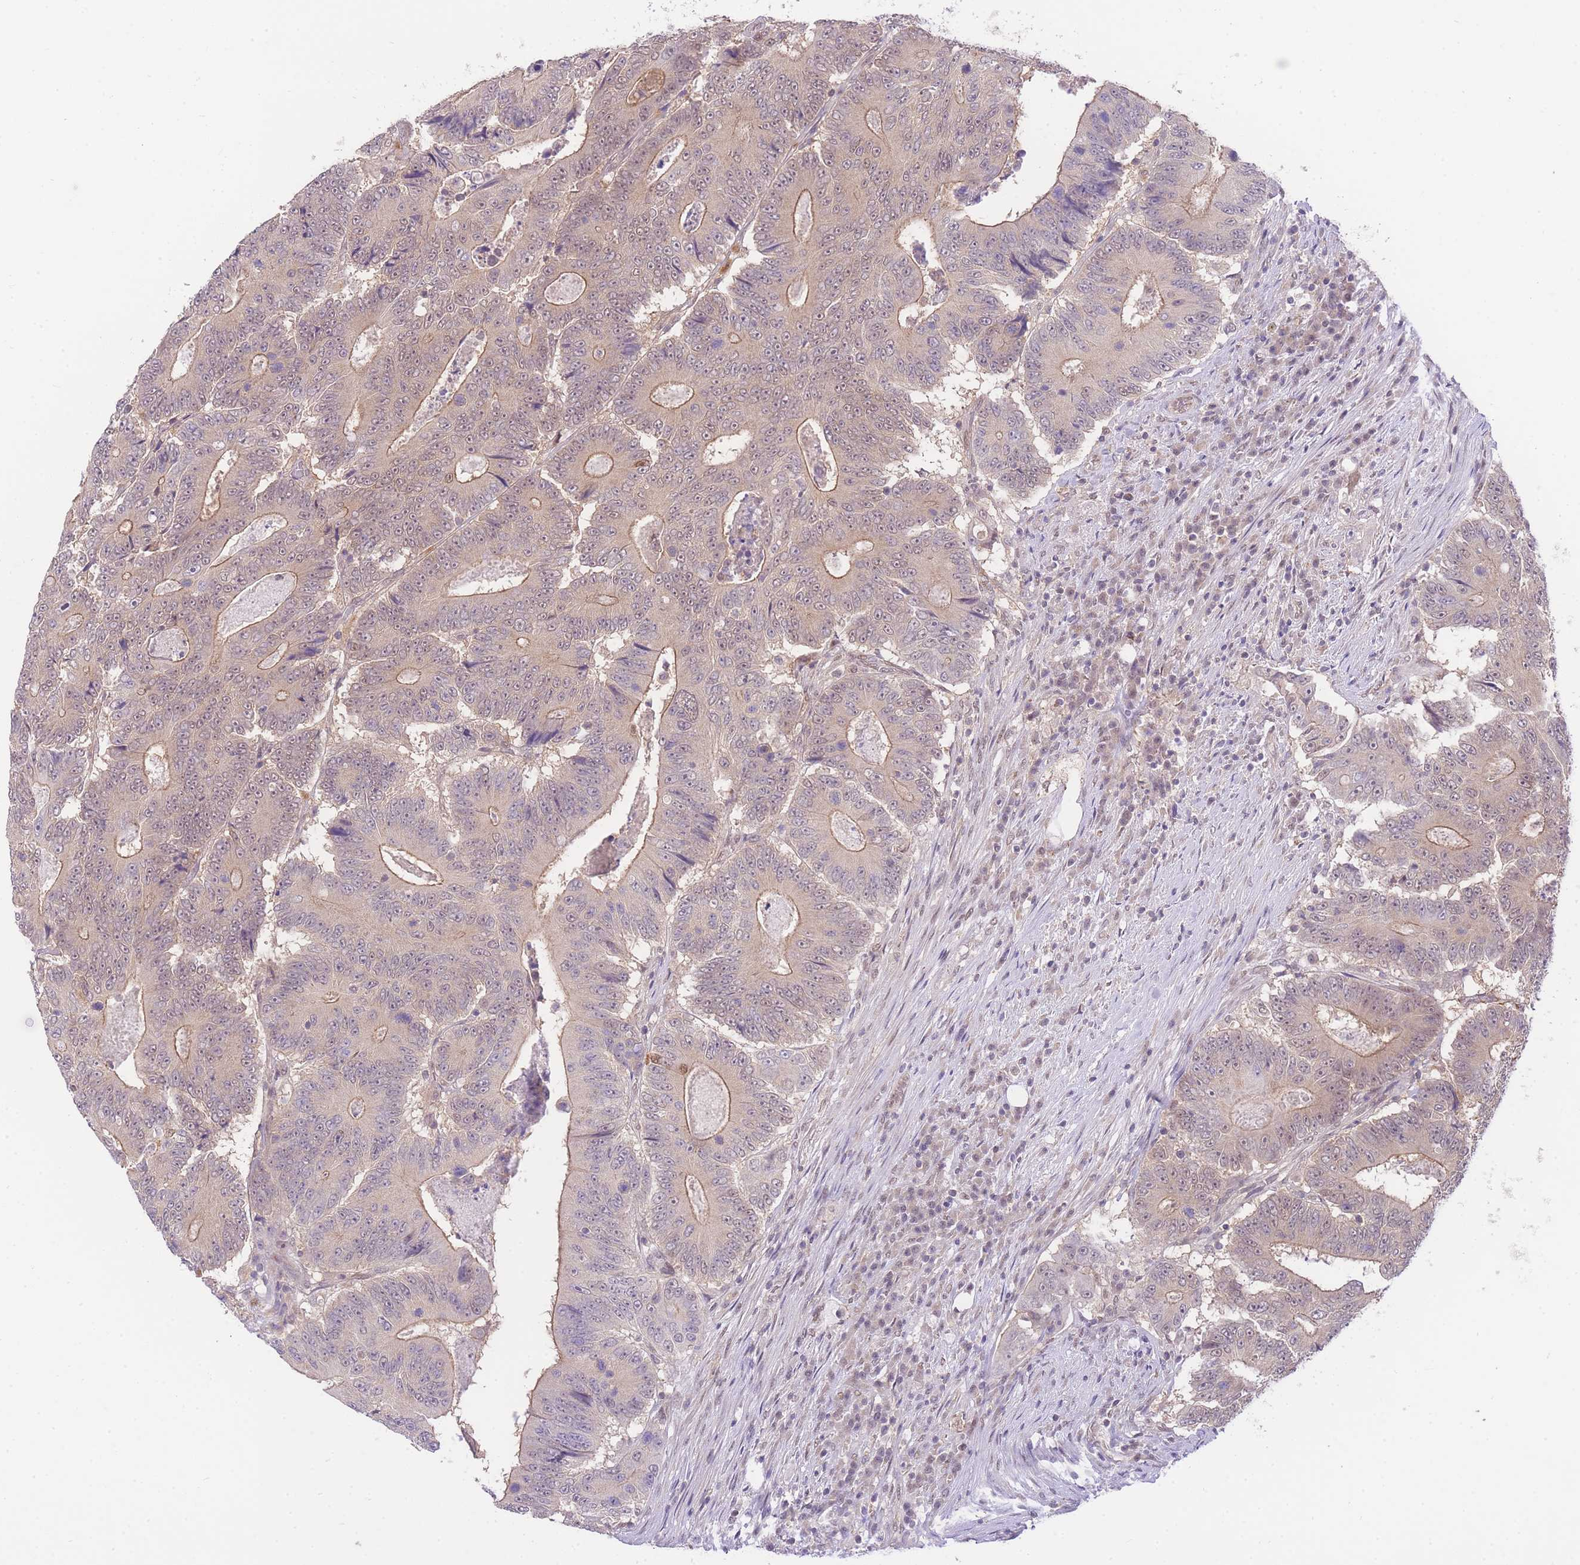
{"staining": {"intensity": "moderate", "quantity": "<25%", "location": "cytoplasmic/membranous"}, "tissue": "colorectal cancer", "cell_type": "Tumor cells", "image_type": "cancer", "snomed": [{"axis": "morphology", "description": "Adenocarcinoma, NOS"}, {"axis": "topography", "description": "Colon"}], "caption": "Colorectal cancer stained with immunohistochemistry displays moderate cytoplasmic/membranous positivity in about <25% of tumor cells. The staining was performed using DAB (3,3'-diaminobenzidine), with brown indicating positive protein expression. Nuclei are stained blue with hematoxylin.", "gene": "UBXN7", "patient": {"sex": "male", "age": 83}}